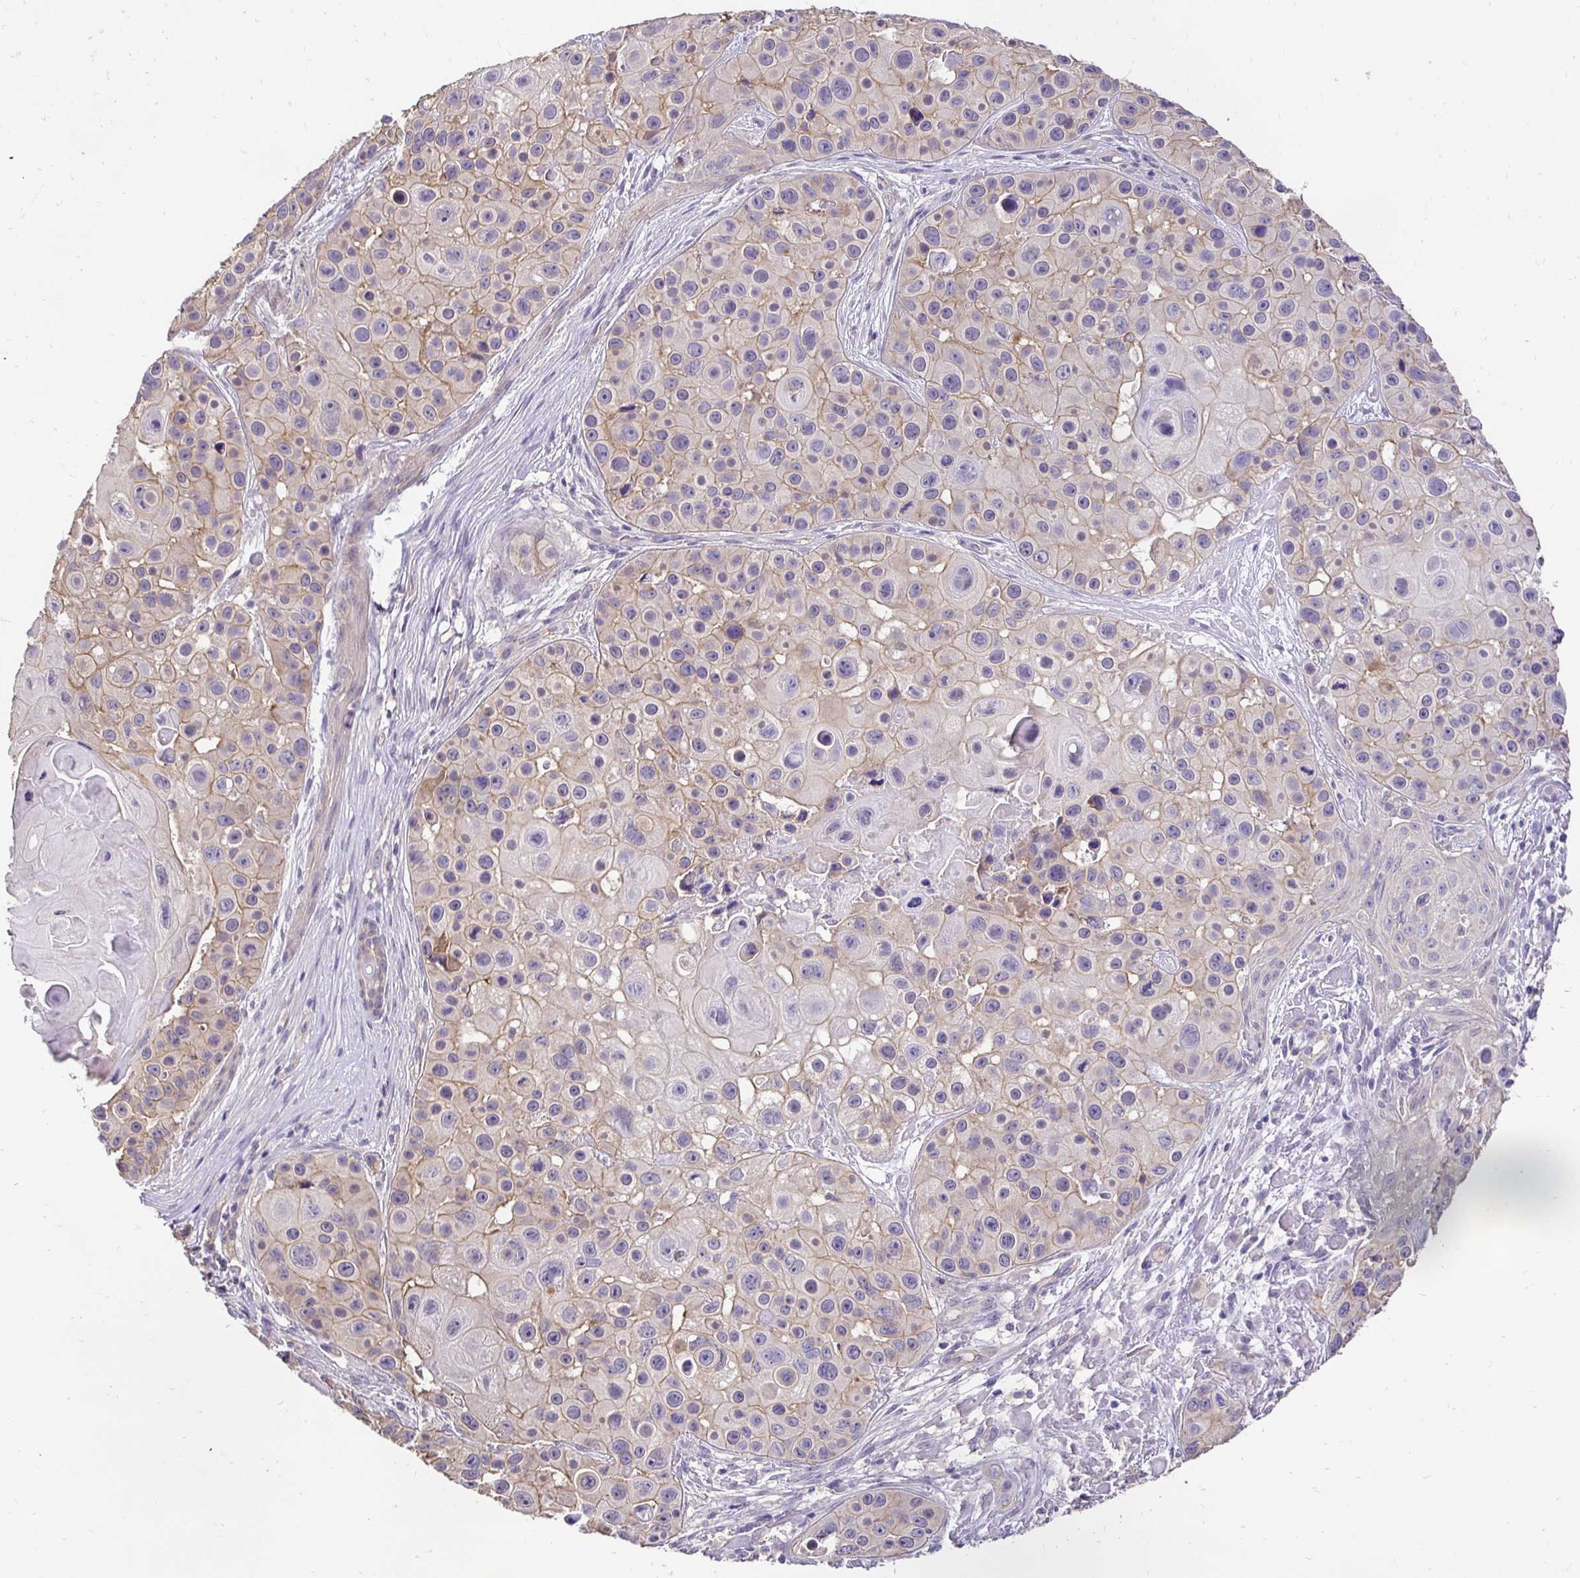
{"staining": {"intensity": "weak", "quantity": "25%-75%", "location": "cytoplasmic/membranous"}, "tissue": "skin cancer", "cell_type": "Tumor cells", "image_type": "cancer", "snomed": [{"axis": "morphology", "description": "Squamous cell carcinoma, NOS"}, {"axis": "topography", "description": "Skin"}], "caption": "Protein staining of skin squamous cell carcinoma tissue reveals weak cytoplasmic/membranous staining in about 25%-75% of tumor cells. Nuclei are stained in blue.", "gene": "SLC9A1", "patient": {"sex": "male", "age": 92}}